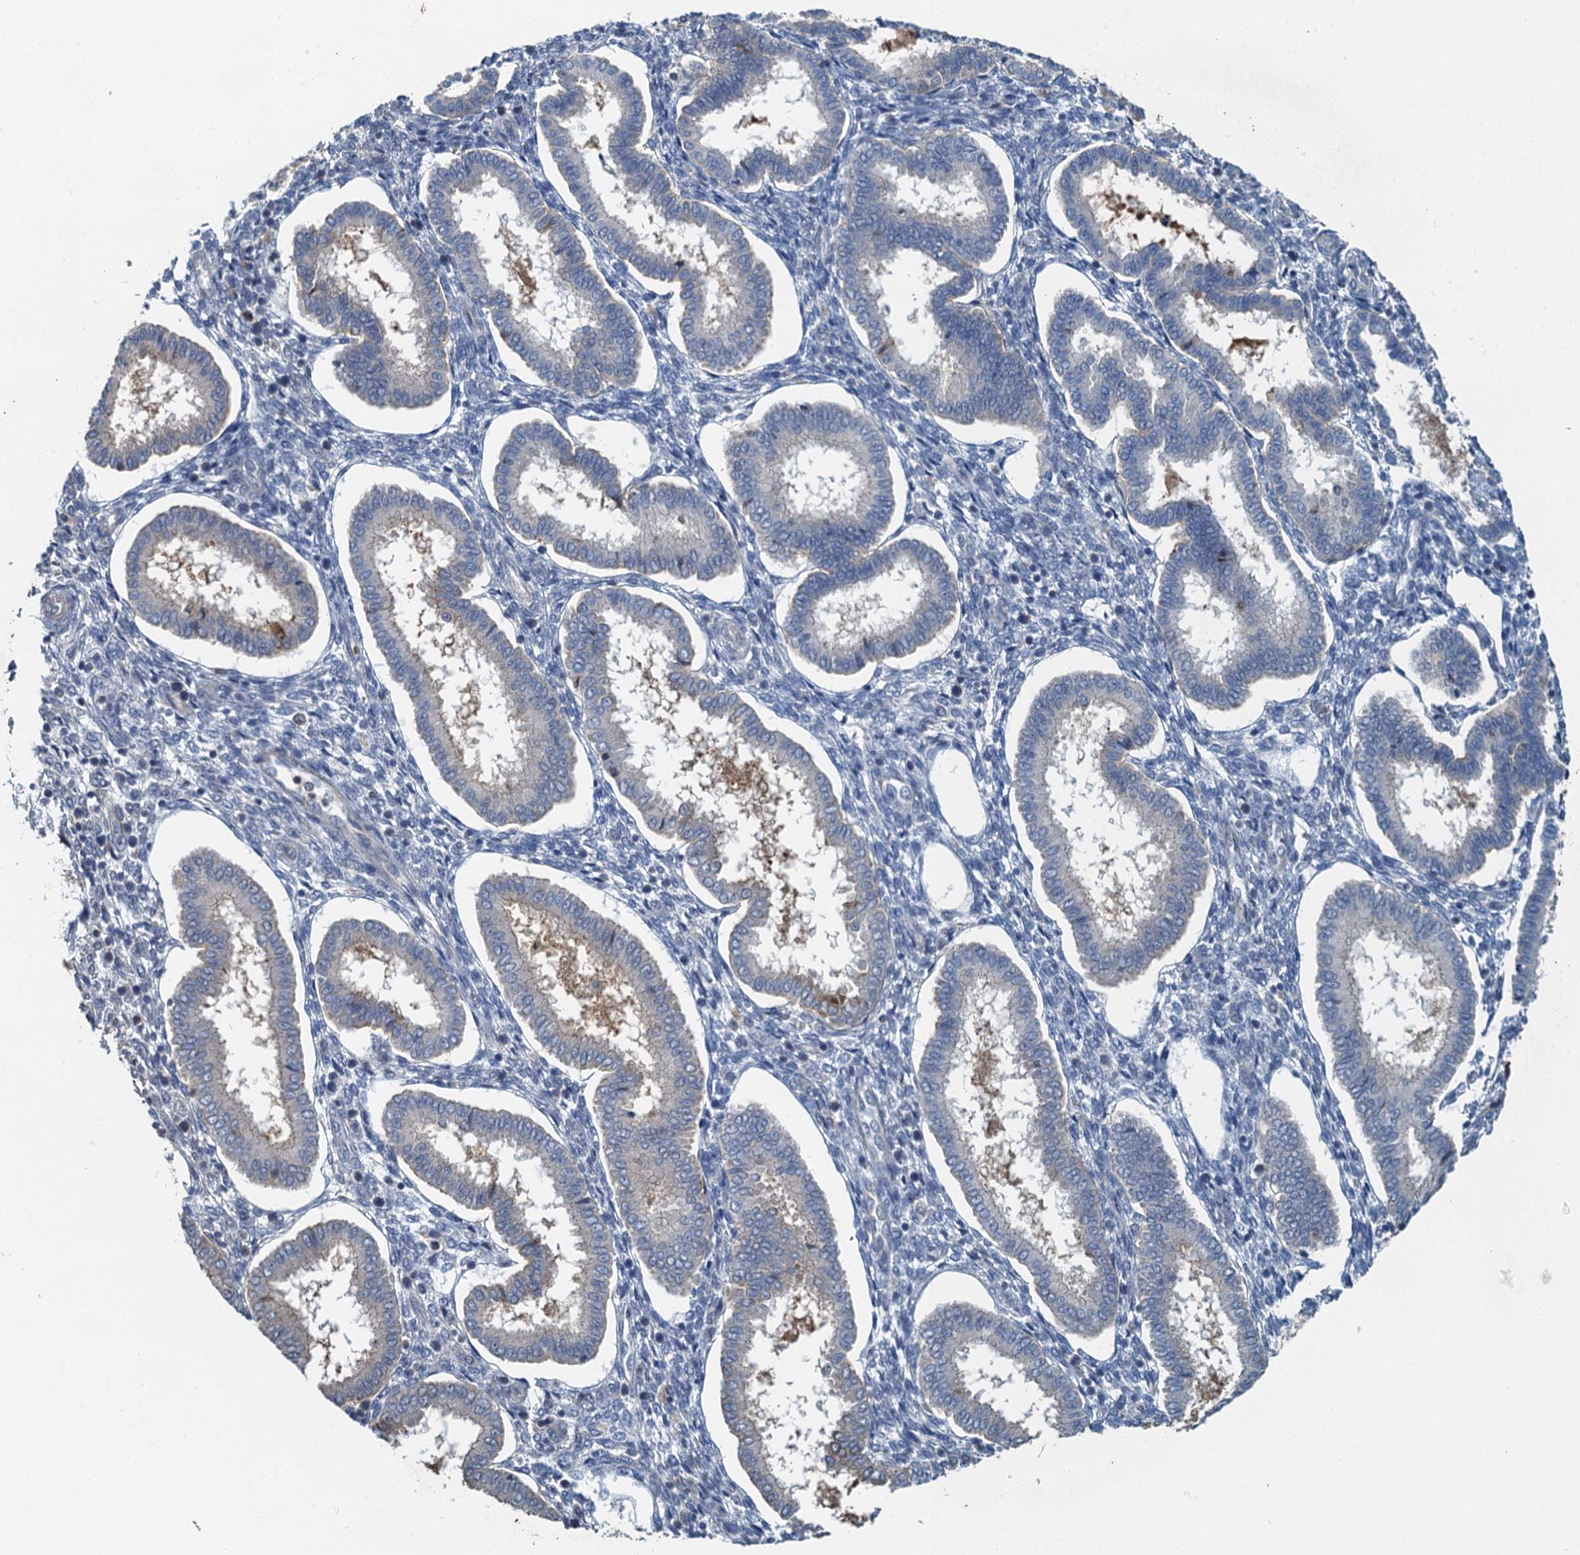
{"staining": {"intensity": "negative", "quantity": "none", "location": "none"}, "tissue": "endometrium", "cell_type": "Cells in endometrial stroma", "image_type": "normal", "snomed": [{"axis": "morphology", "description": "Normal tissue, NOS"}, {"axis": "topography", "description": "Endometrium"}], "caption": "DAB immunohistochemical staining of unremarkable endometrium exhibits no significant positivity in cells in endometrial stroma. (Immunohistochemistry (ihc), brightfield microscopy, high magnification).", "gene": "ZNF606", "patient": {"sex": "female", "age": 24}}